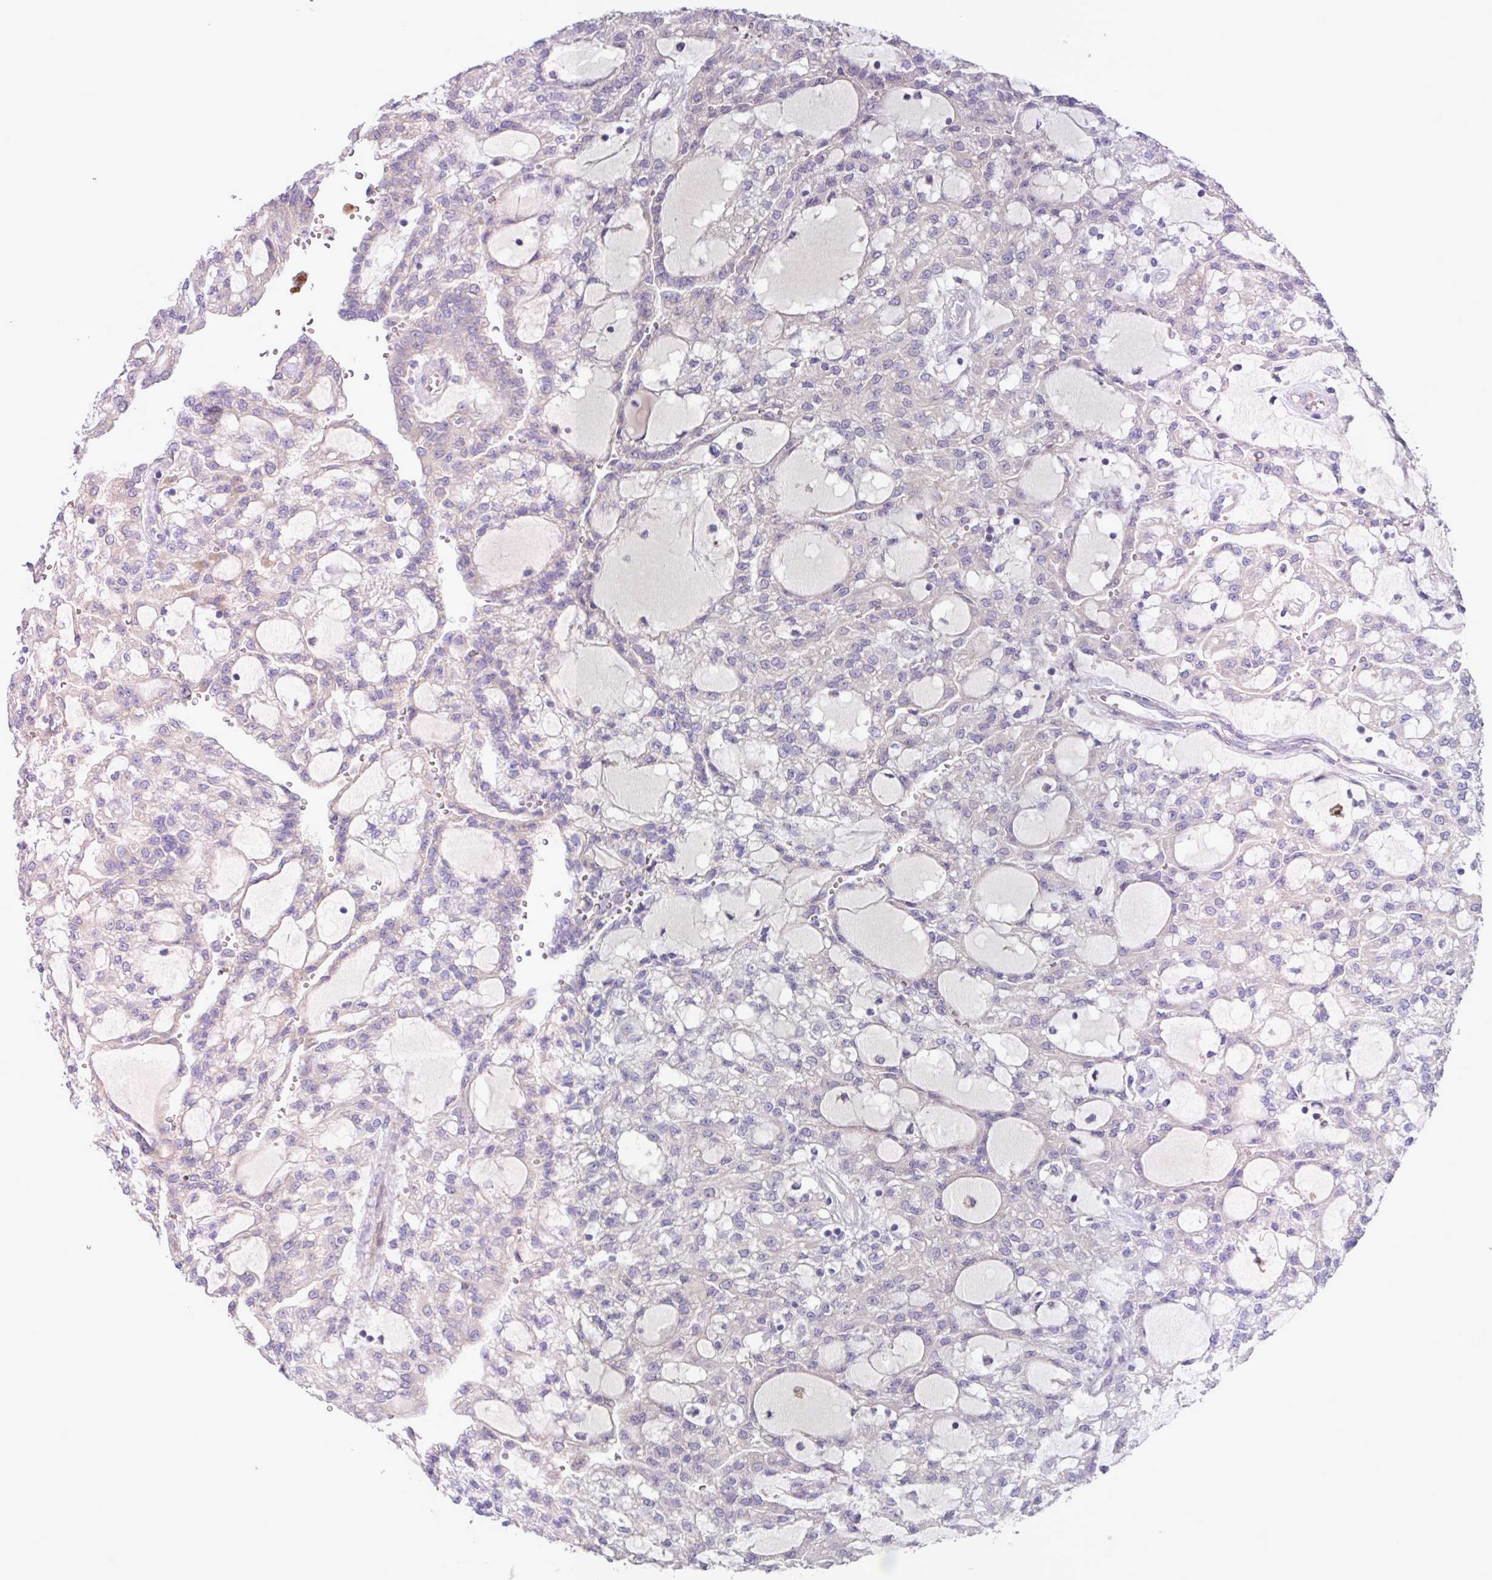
{"staining": {"intensity": "negative", "quantity": "none", "location": "none"}, "tissue": "renal cancer", "cell_type": "Tumor cells", "image_type": "cancer", "snomed": [{"axis": "morphology", "description": "Adenocarcinoma, NOS"}, {"axis": "topography", "description": "Kidney"}], "caption": "Tumor cells are negative for protein expression in human adenocarcinoma (renal).", "gene": "IQCJ", "patient": {"sex": "male", "age": 63}}